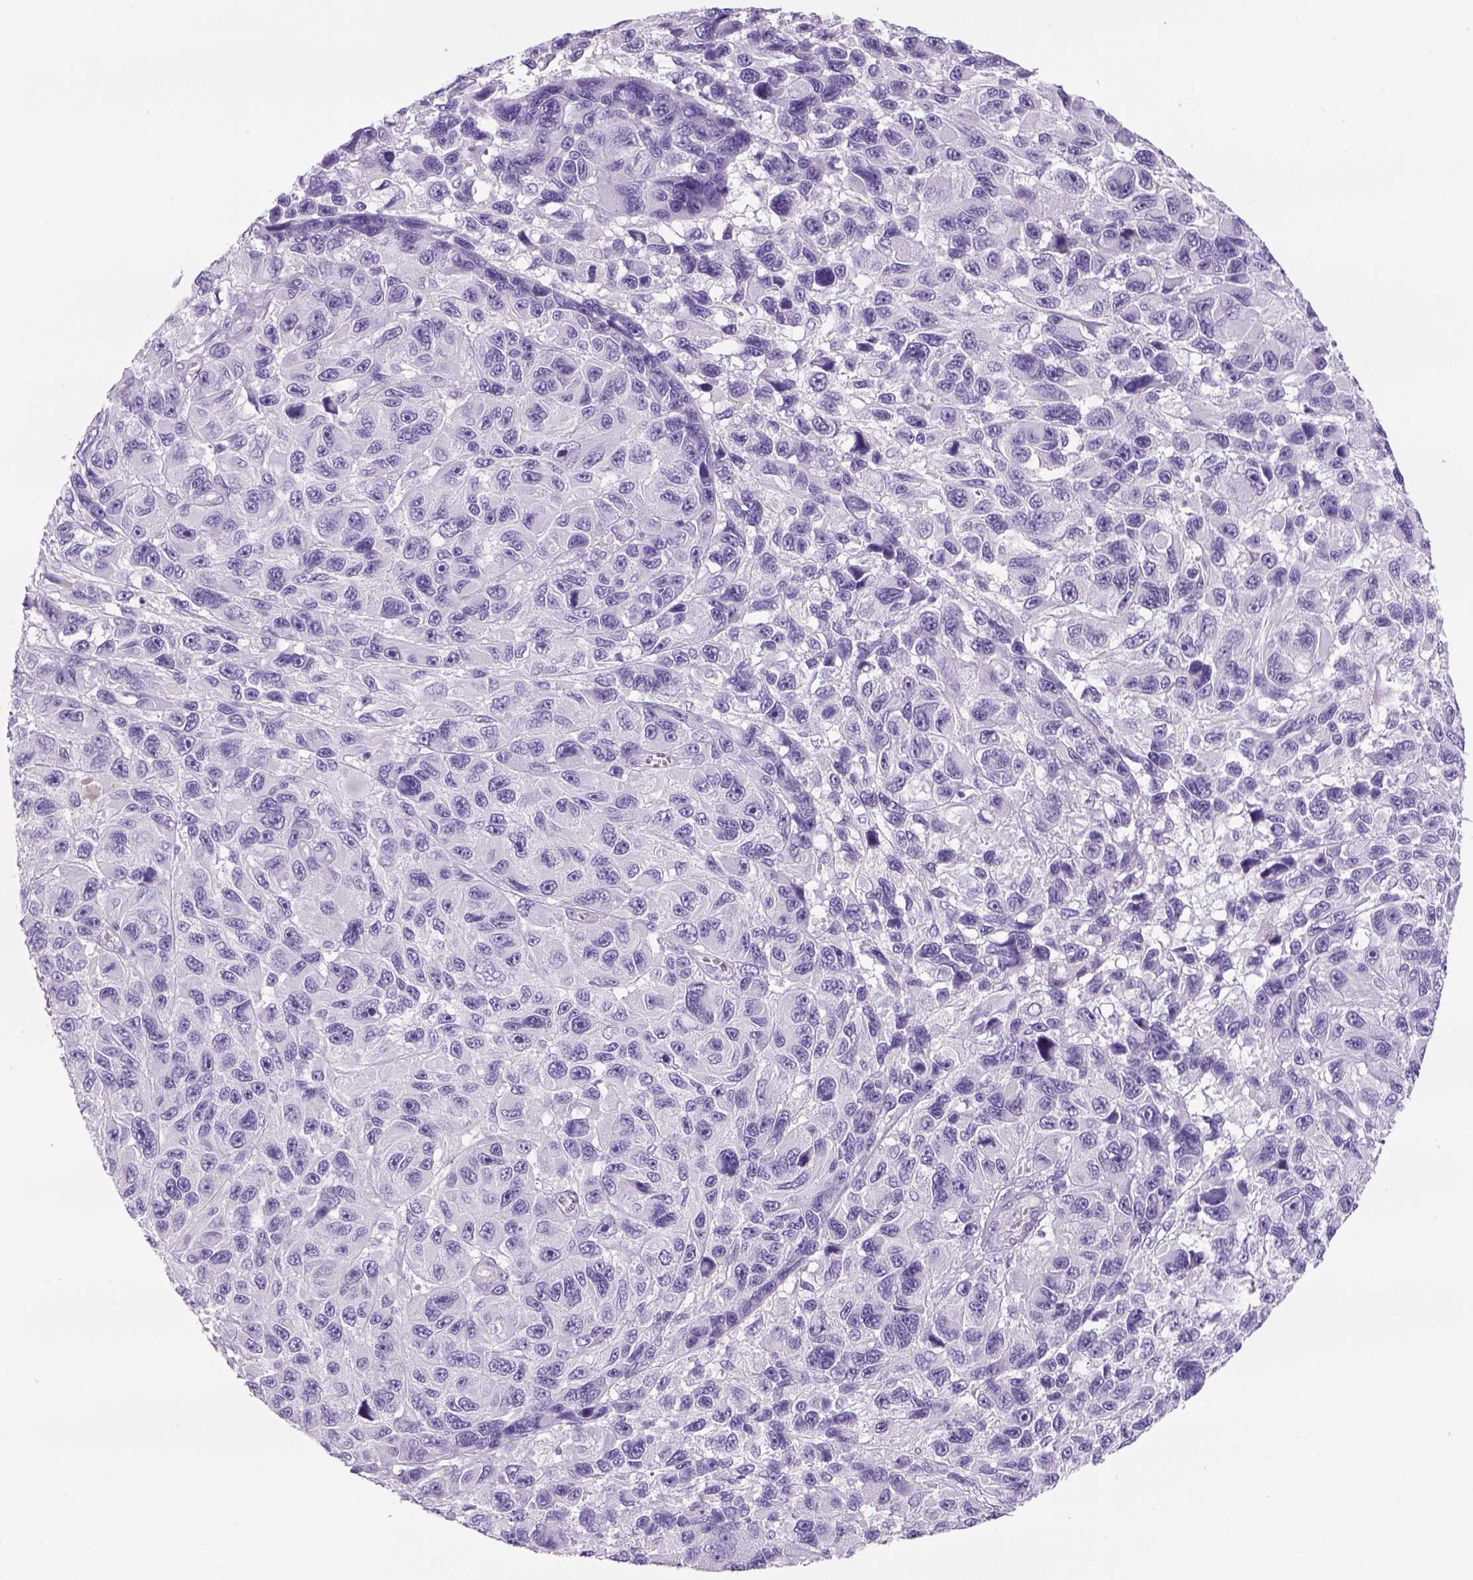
{"staining": {"intensity": "negative", "quantity": "none", "location": "none"}, "tissue": "melanoma", "cell_type": "Tumor cells", "image_type": "cancer", "snomed": [{"axis": "morphology", "description": "Malignant melanoma, NOS"}, {"axis": "topography", "description": "Skin"}], "caption": "Immunohistochemical staining of malignant melanoma displays no significant positivity in tumor cells.", "gene": "TENM4", "patient": {"sex": "male", "age": 53}}